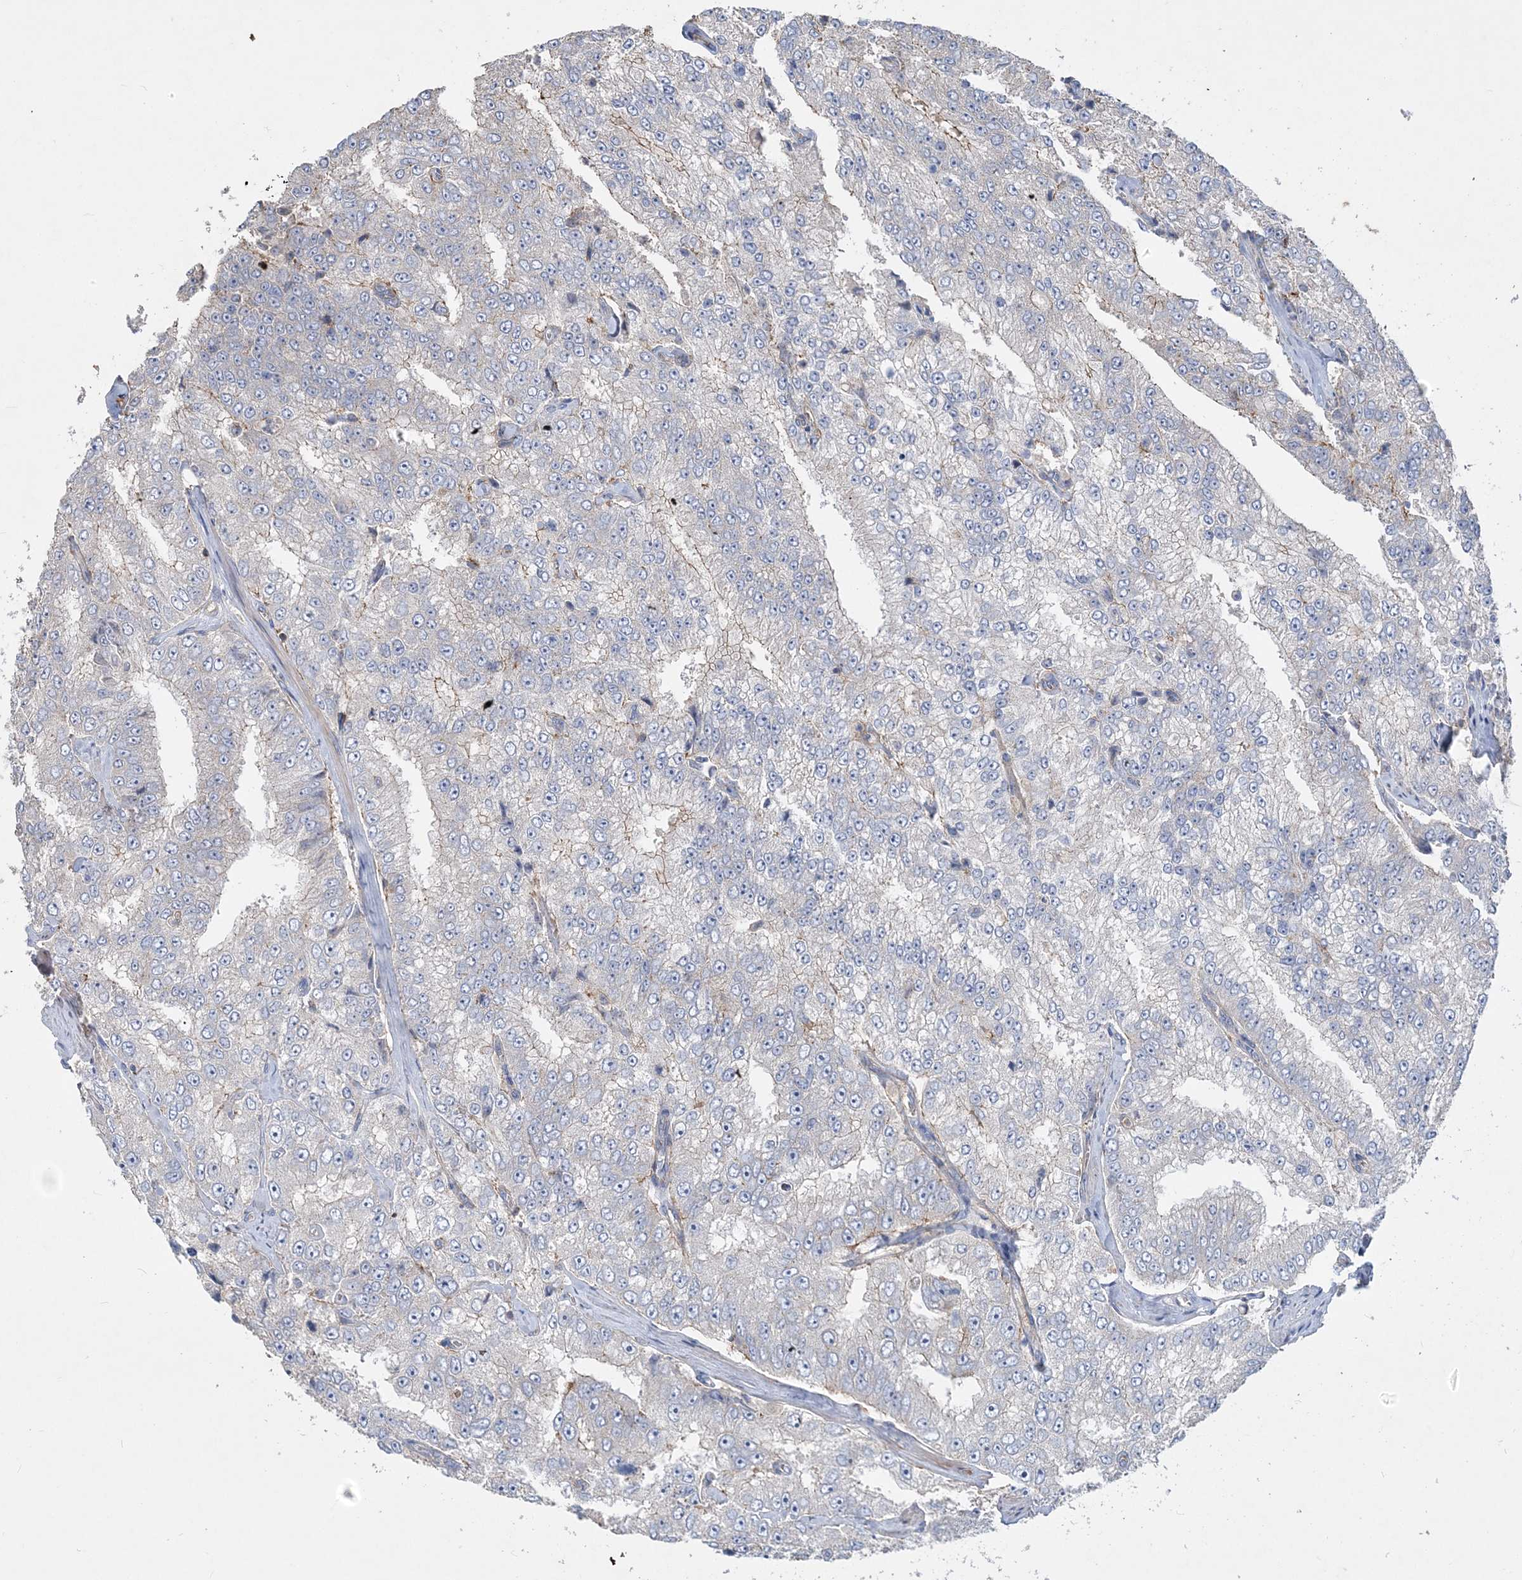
{"staining": {"intensity": "weak", "quantity": "<25%", "location": "cytoplasmic/membranous"}, "tissue": "prostate cancer", "cell_type": "Tumor cells", "image_type": "cancer", "snomed": [{"axis": "morphology", "description": "Adenocarcinoma, High grade"}, {"axis": "topography", "description": "Prostate"}], "caption": "High magnification brightfield microscopy of high-grade adenocarcinoma (prostate) stained with DAB (brown) and counterstained with hematoxylin (blue): tumor cells show no significant staining. (IHC, brightfield microscopy, high magnification).", "gene": "PIGC", "patient": {"sex": "male", "age": 58}}